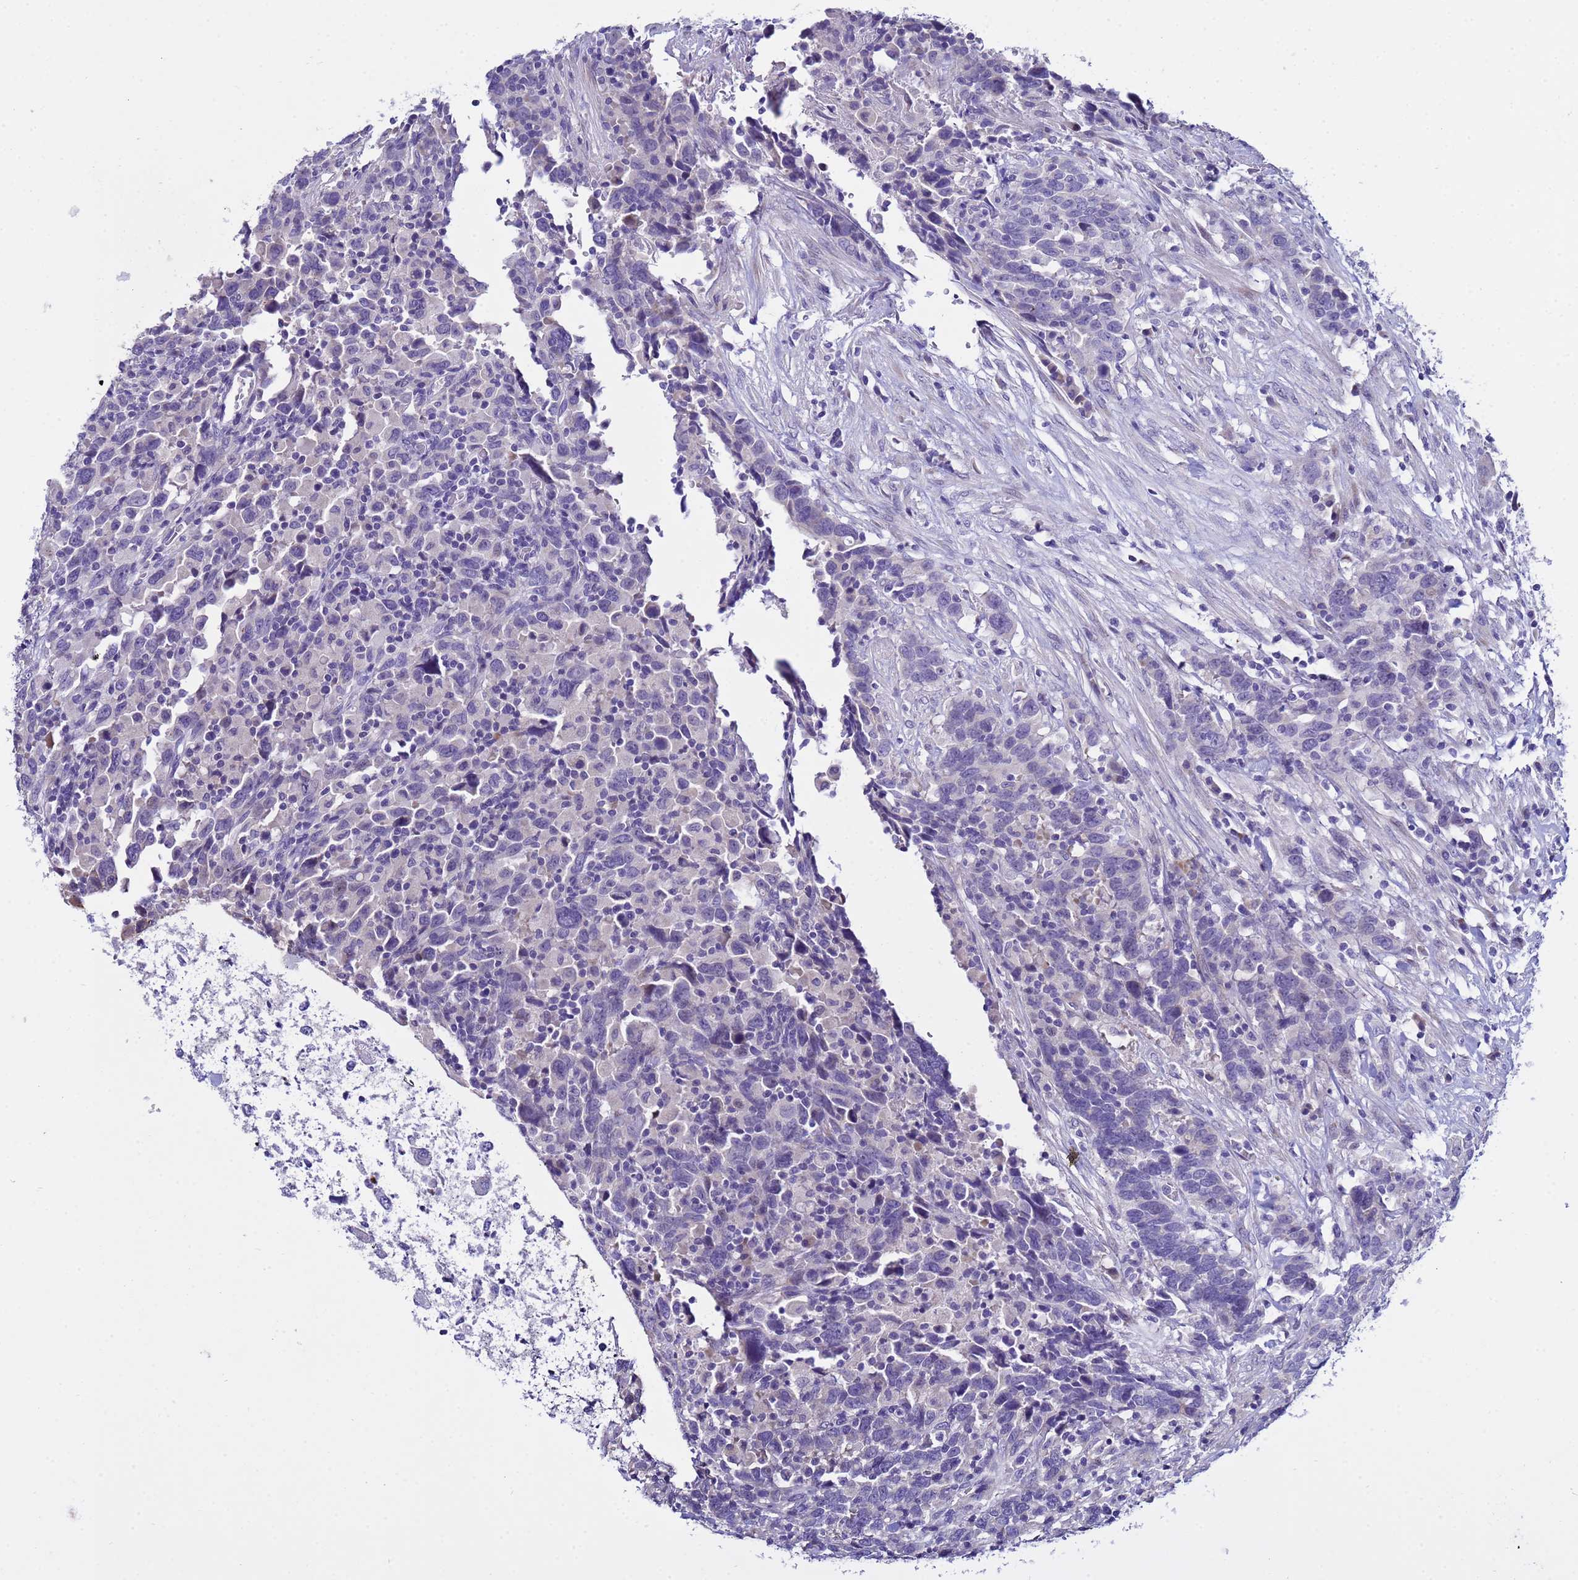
{"staining": {"intensity": "negative", "quantity": "none", "location": "none"}, "tissue": "urothelial cancer", "cell_type": "Tumor cells", "image_type": "cancer", "snomed": [{"axis": "morphology", "description": "Urothelial carcinoma, High grade"}, {"axis": "topography", "description": "Urinary bladder"}], "caption": "Tumor cells are negative for brown protein staining in urothelial carcinoma (high-grade).", "gene": "IGSF11", "patient": {"sex": "male", "age": 61}}